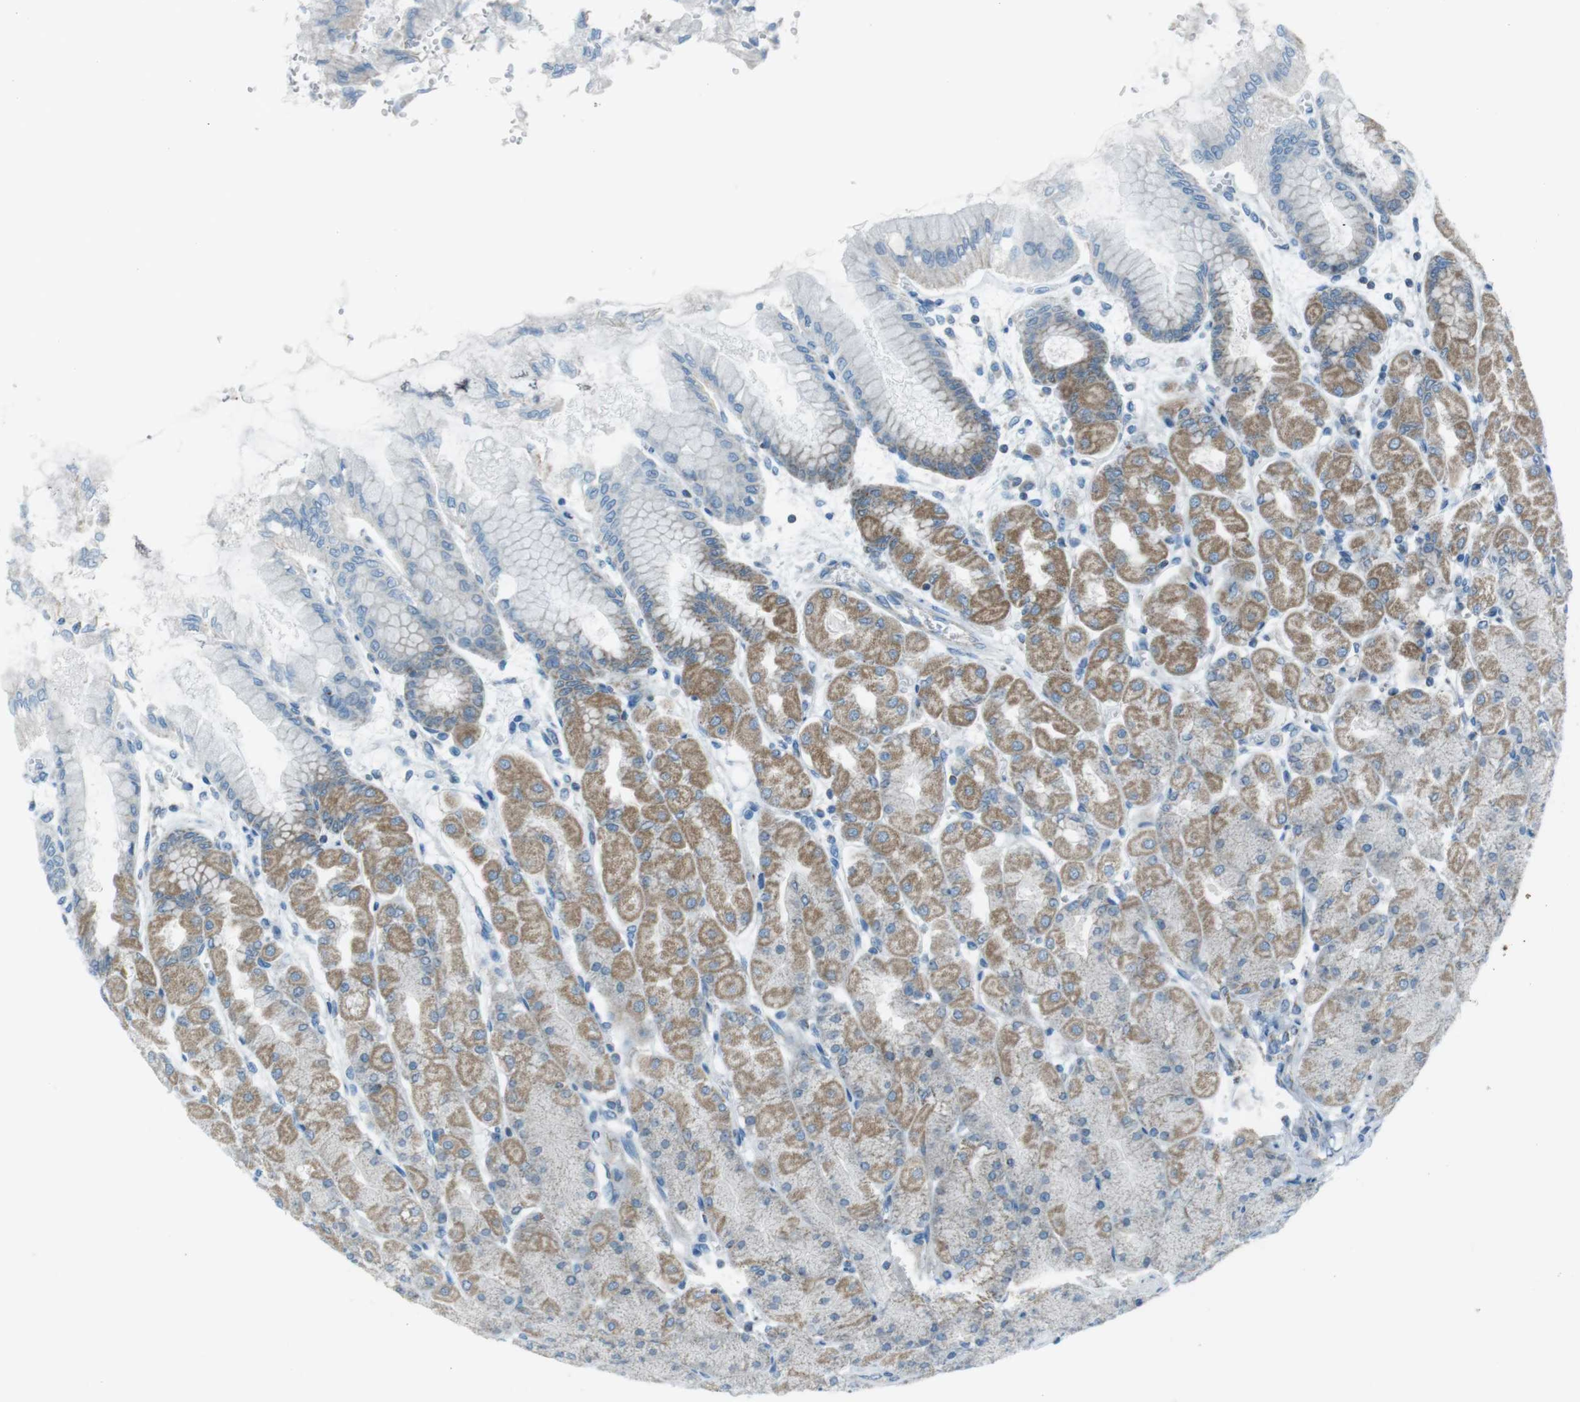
{"staining": {"intensity": "moderate", "quantity": "25%-75%", "location": "cytoplasmic/membranous"}, "tissue": "stomach", "cell_type": "Glandular cells", "image_type": "normal", "snomed": [{"axis": "morphology", "description": "Normal tissue, NOS"}, {"axis": "topography", "description": "Stomach, upper"}], "caption": "Moderate cytoplasmic/membranous expression is appreciated in about 25%-75% of glandular cells in normal stomach. Nuclei are stained in blue.", "gene": "DNAJA3", "patient": {"sex": "female", "age": 56}}